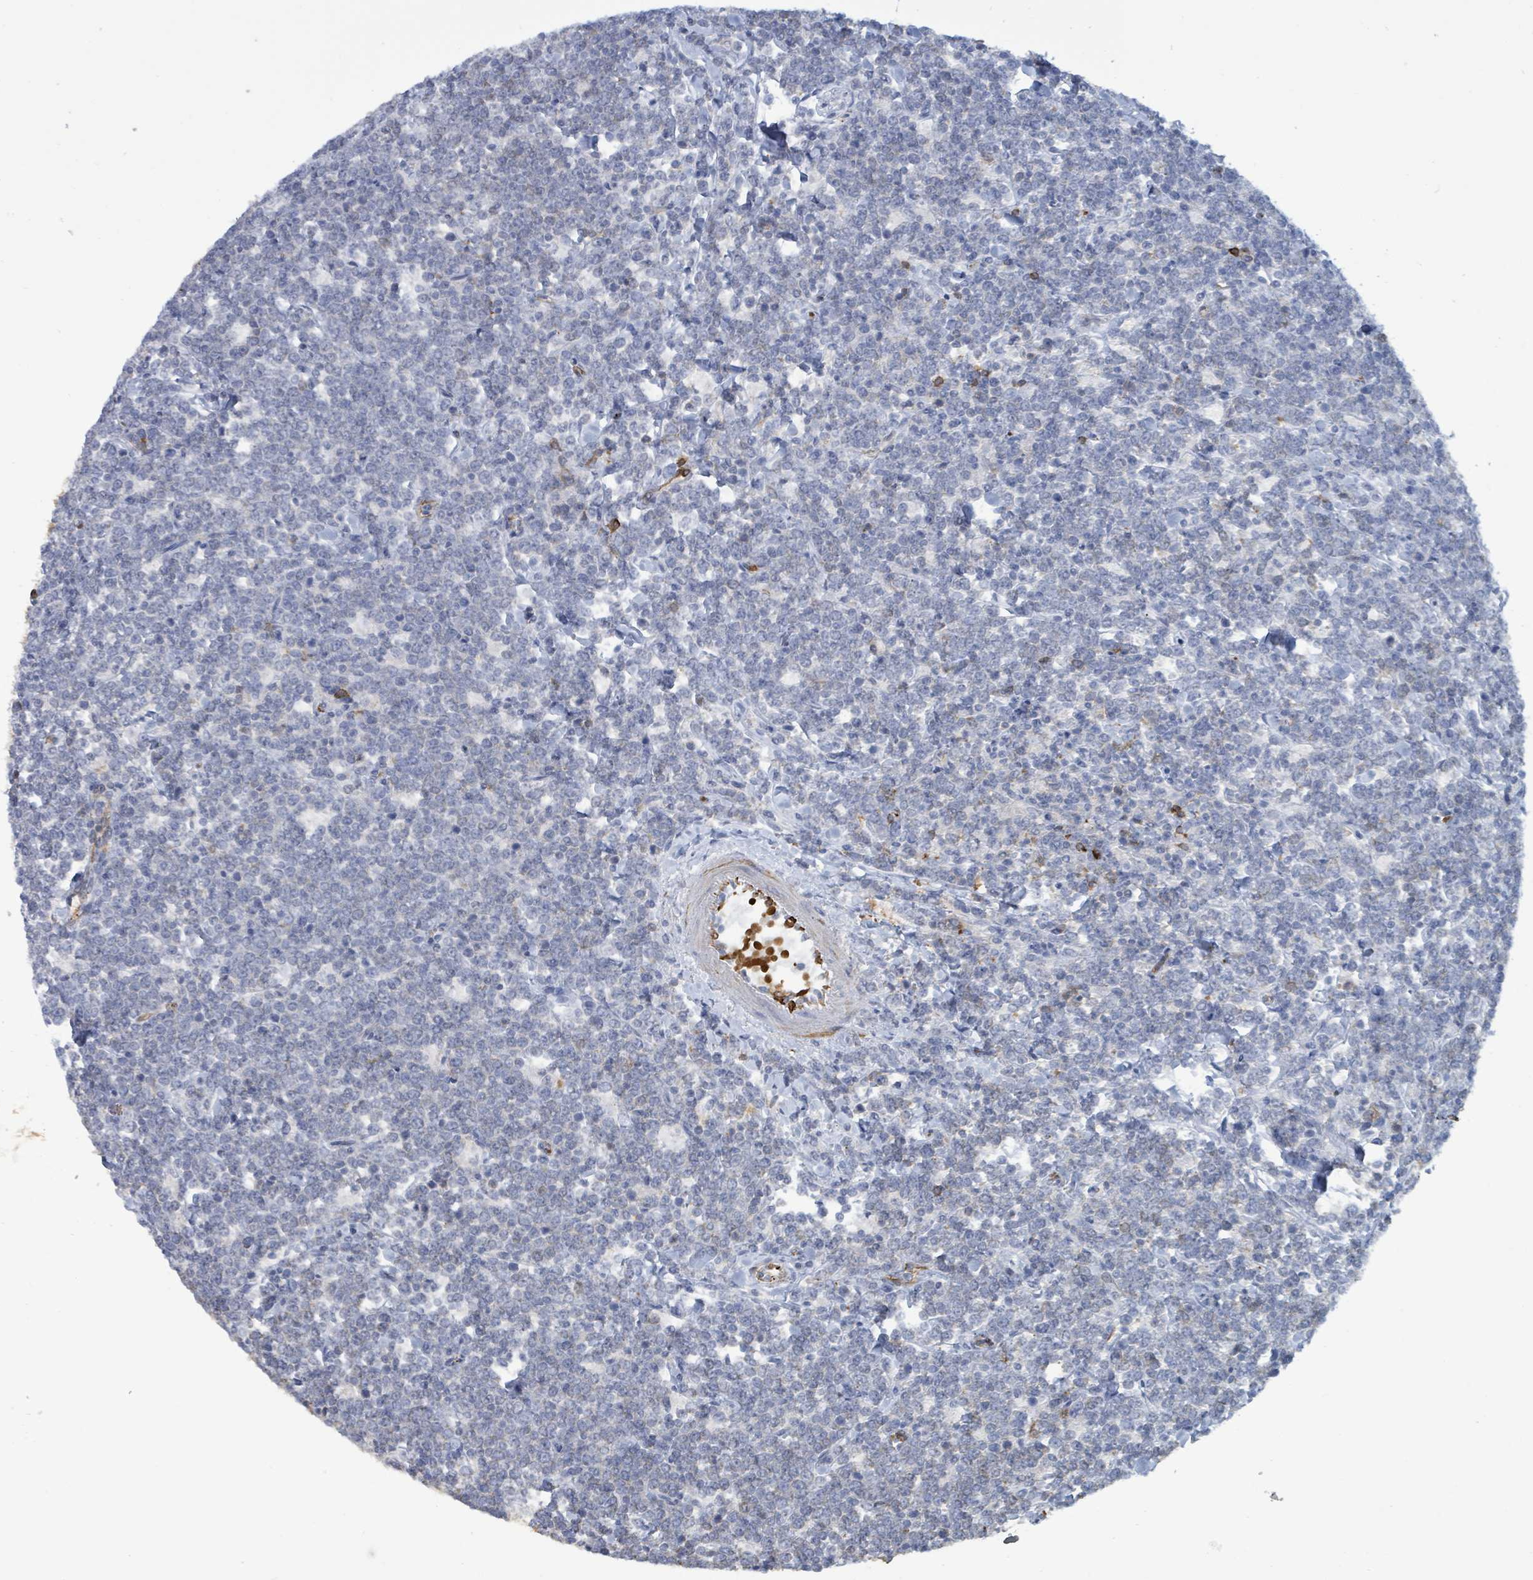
{"staining": {"intensity": "moderate", "quantity": "<25%", "location": "cytoplasmic/membranous"}, "tissue": "lymphoma", "cell_type": "Tumor cells", "image_type": "cancer", "snomed": [{"axis": "morphology", "description": "Malignant lymphoma, non-Hodgkin's type, High grade"}, {"axis": "topography", "description": "Small intestine"}, {"axis": "topography", "description": "Colon"}], "caption": "Moderate cytoplasmic/membranous protein positivity is seen in about <25% of tumor cells in lymphoma.", "gene": "PRKRIP1", "patient": {"sex": "male", "age": 8}}